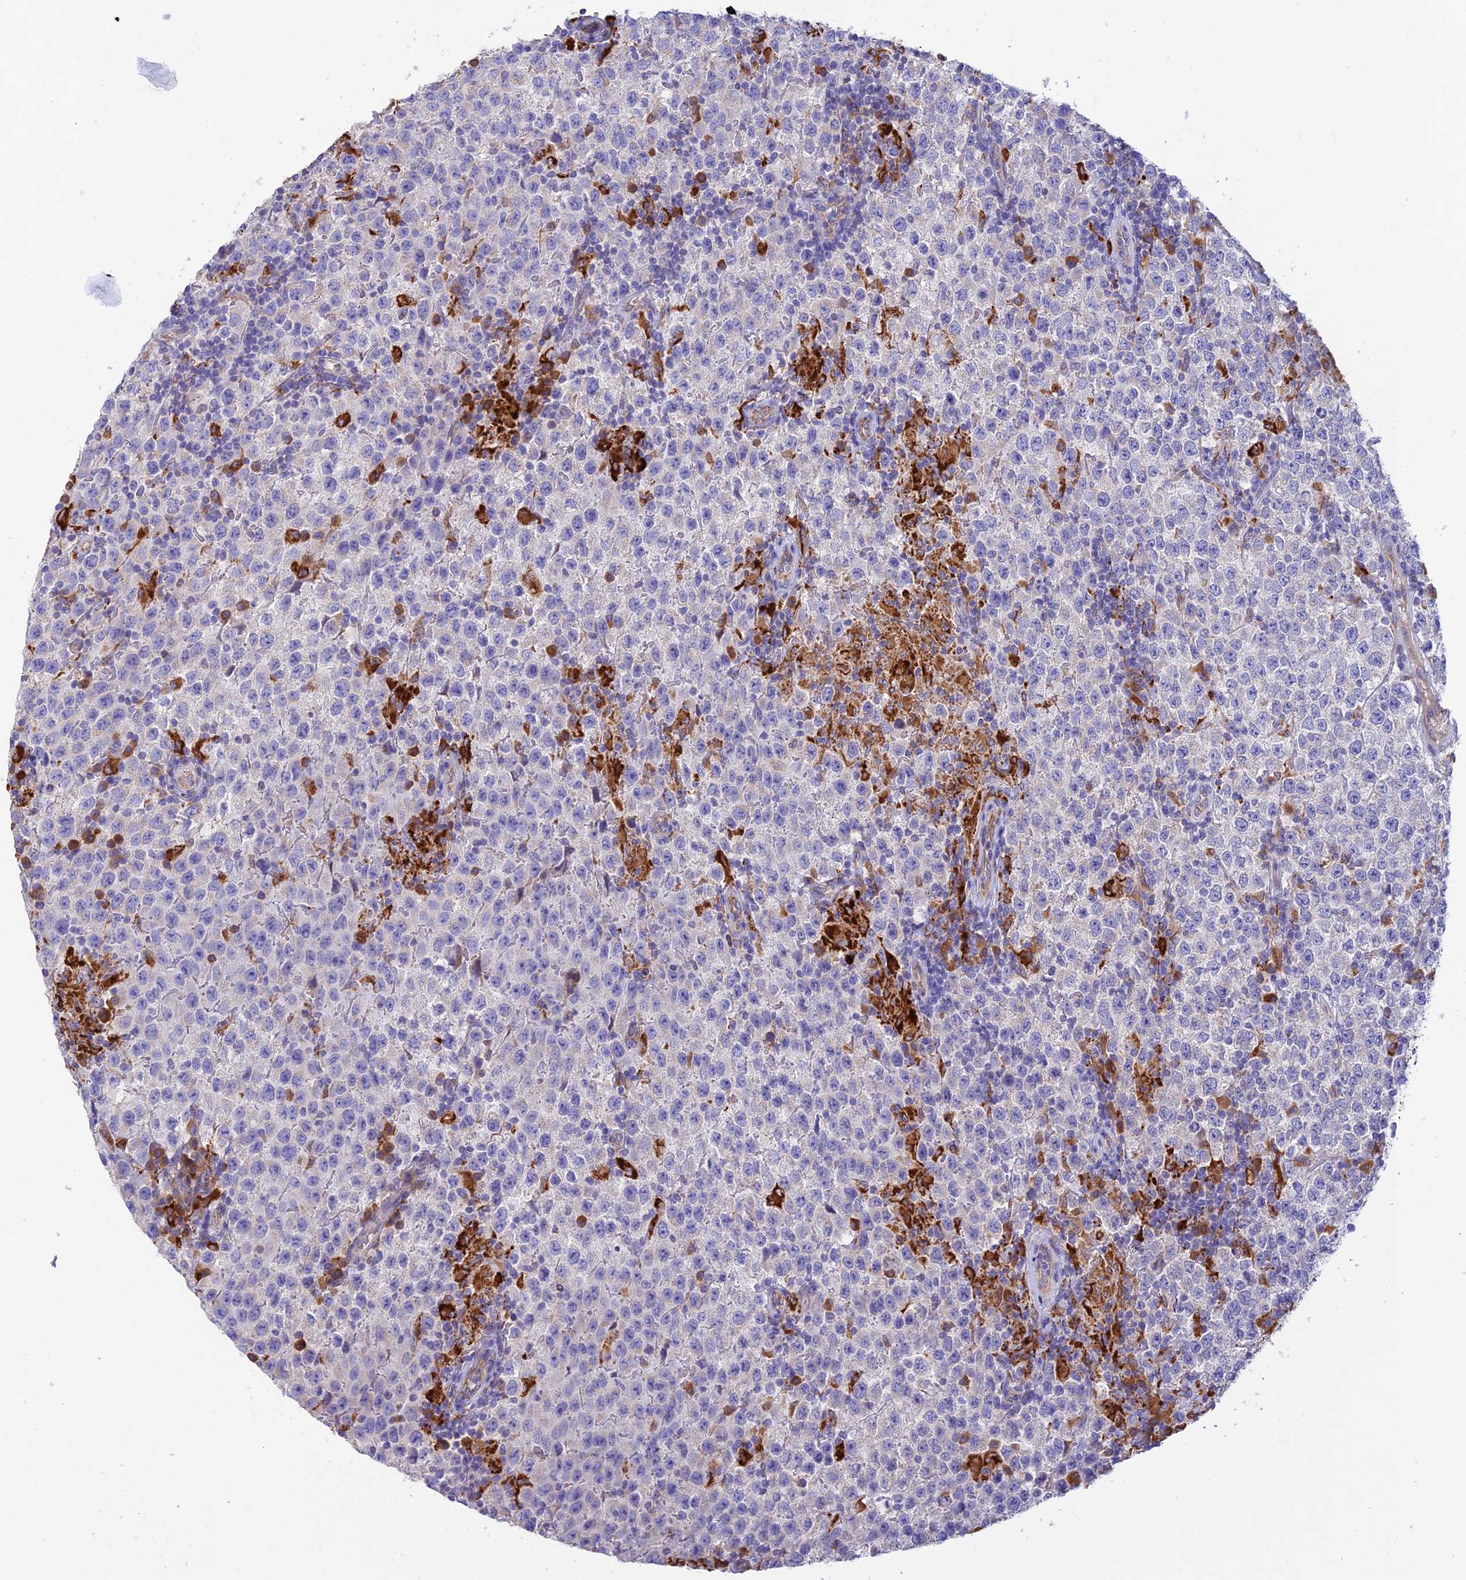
{"staining": {"intensity": "negative", "quantity": "none", "location": "none"}, "tissue": "testis cancer", "cell_type": "Tumor cells", "image_type": "cancer", "snomed": [{"axis": "morphology", "description": "Seminoma, NOS"}, {"axis": "morphology", "description": "Carcinoma, Embryonal, NOS"}, {"axis": "topography", "description": "Testis"}], "caption": "Immunohistochemical staining of human testis cancer displays no significant positivity in tumor cells.", "gene": "VKORC1", "patient": {"sex": "male", "age": 41}}